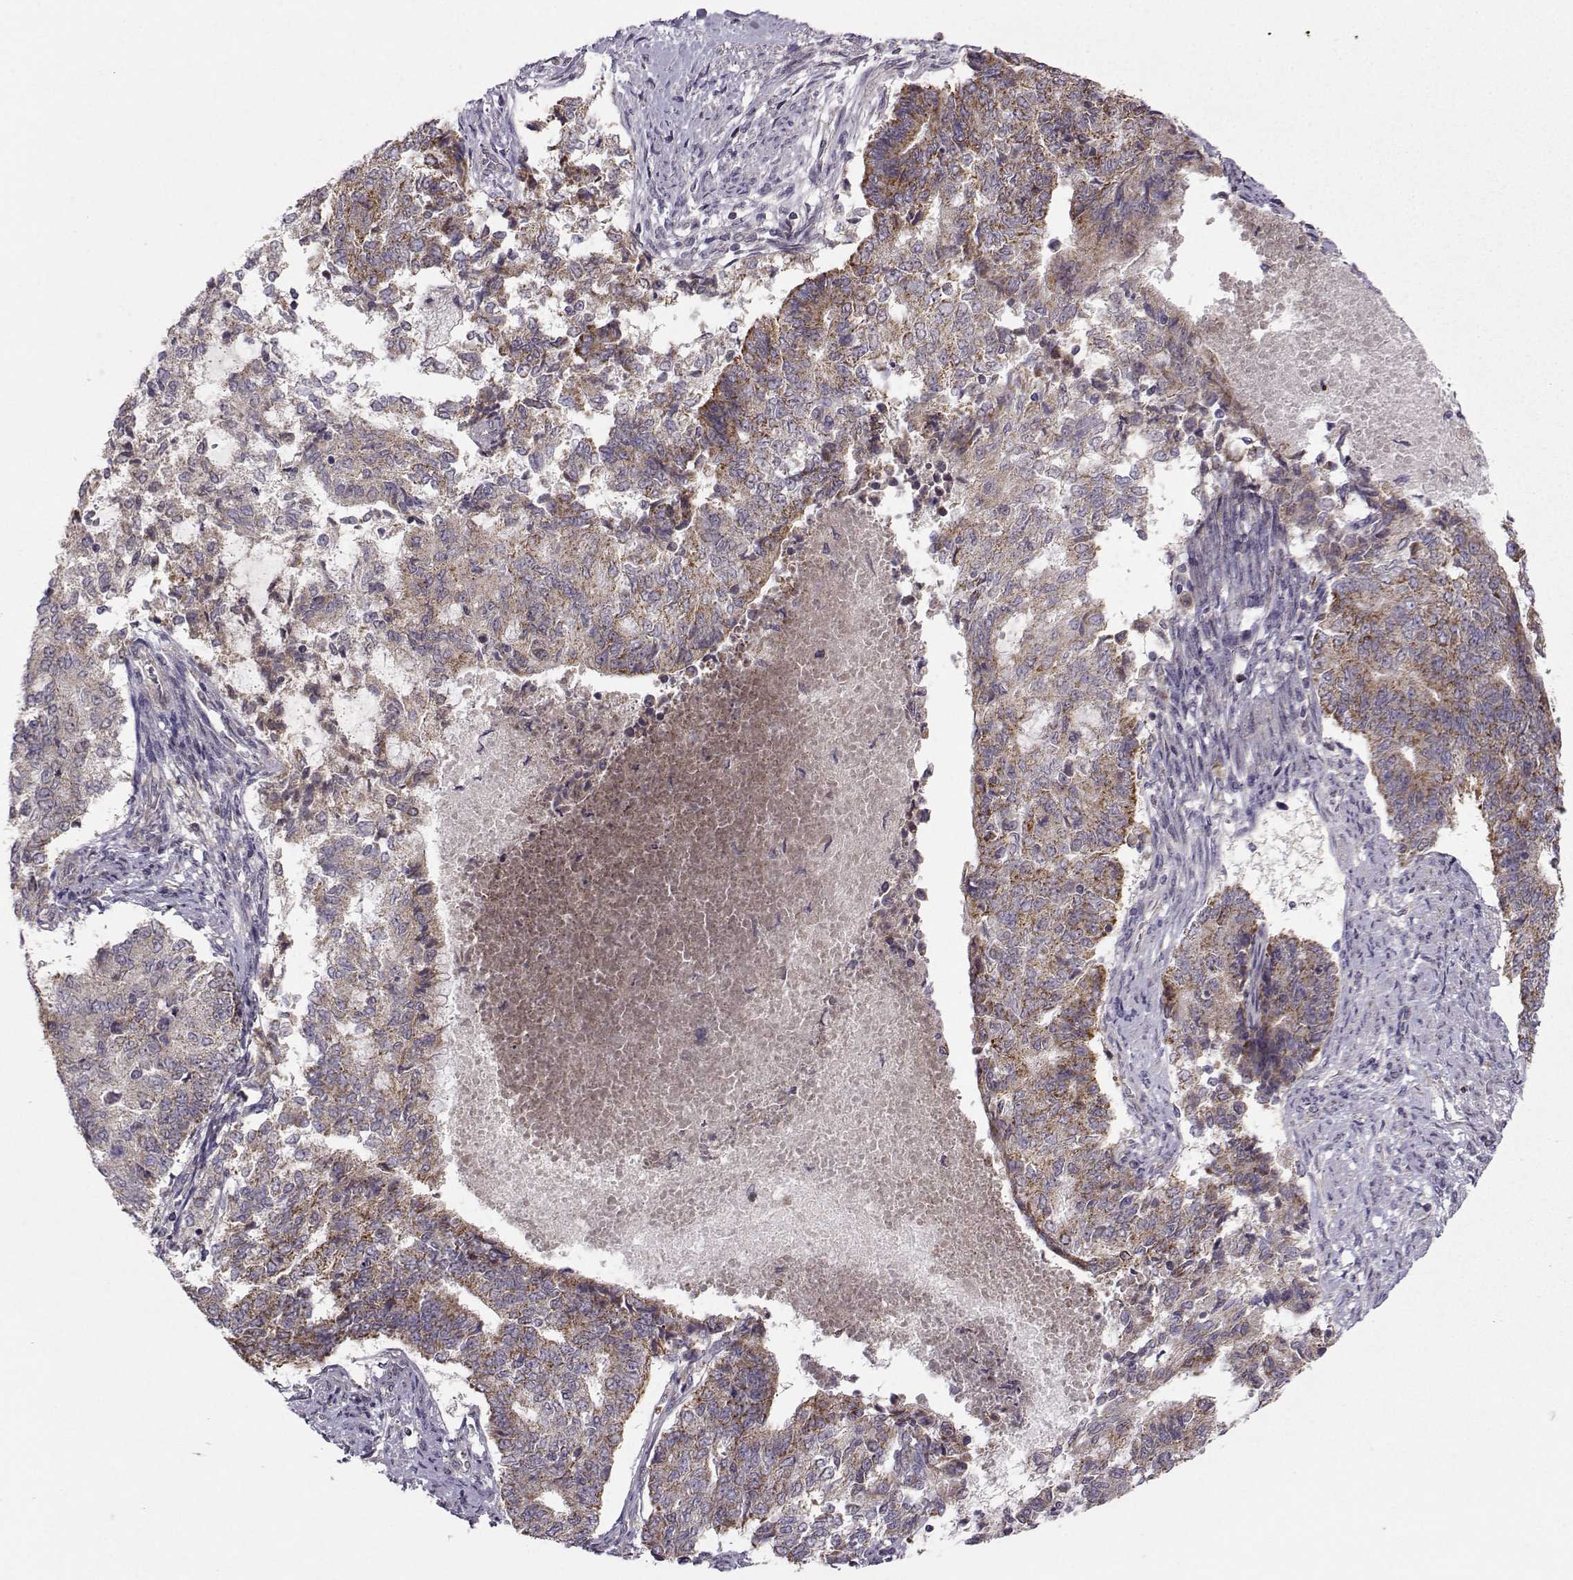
{"staining": {"intensity": "moderate", "quantity": ">75%", "location": "cytoplasmic/membranous"}, "tissue": "endometrial cancer", "cell_type": "Tumor cells", "image_type": "cancer", "snomed": [{"axis": "morphology", "description": "Adenocarcinoma, NOS"}, {"axis": "topography", "description": "Endometrium"}], "caption": "Protein expression analysis of endometrial cancer exhibits moderate cytoplasmic/membranous staining in approximately >75% of tumor cells. The protein of interest is stained brown, and the nuclei are stained in blue (DAB (3,3'-diaminobenzidine) IHC with brightfield microscopy, high magnification).", "gene": "NECAB3", "patient": {"sex": "female", "age": 65}}